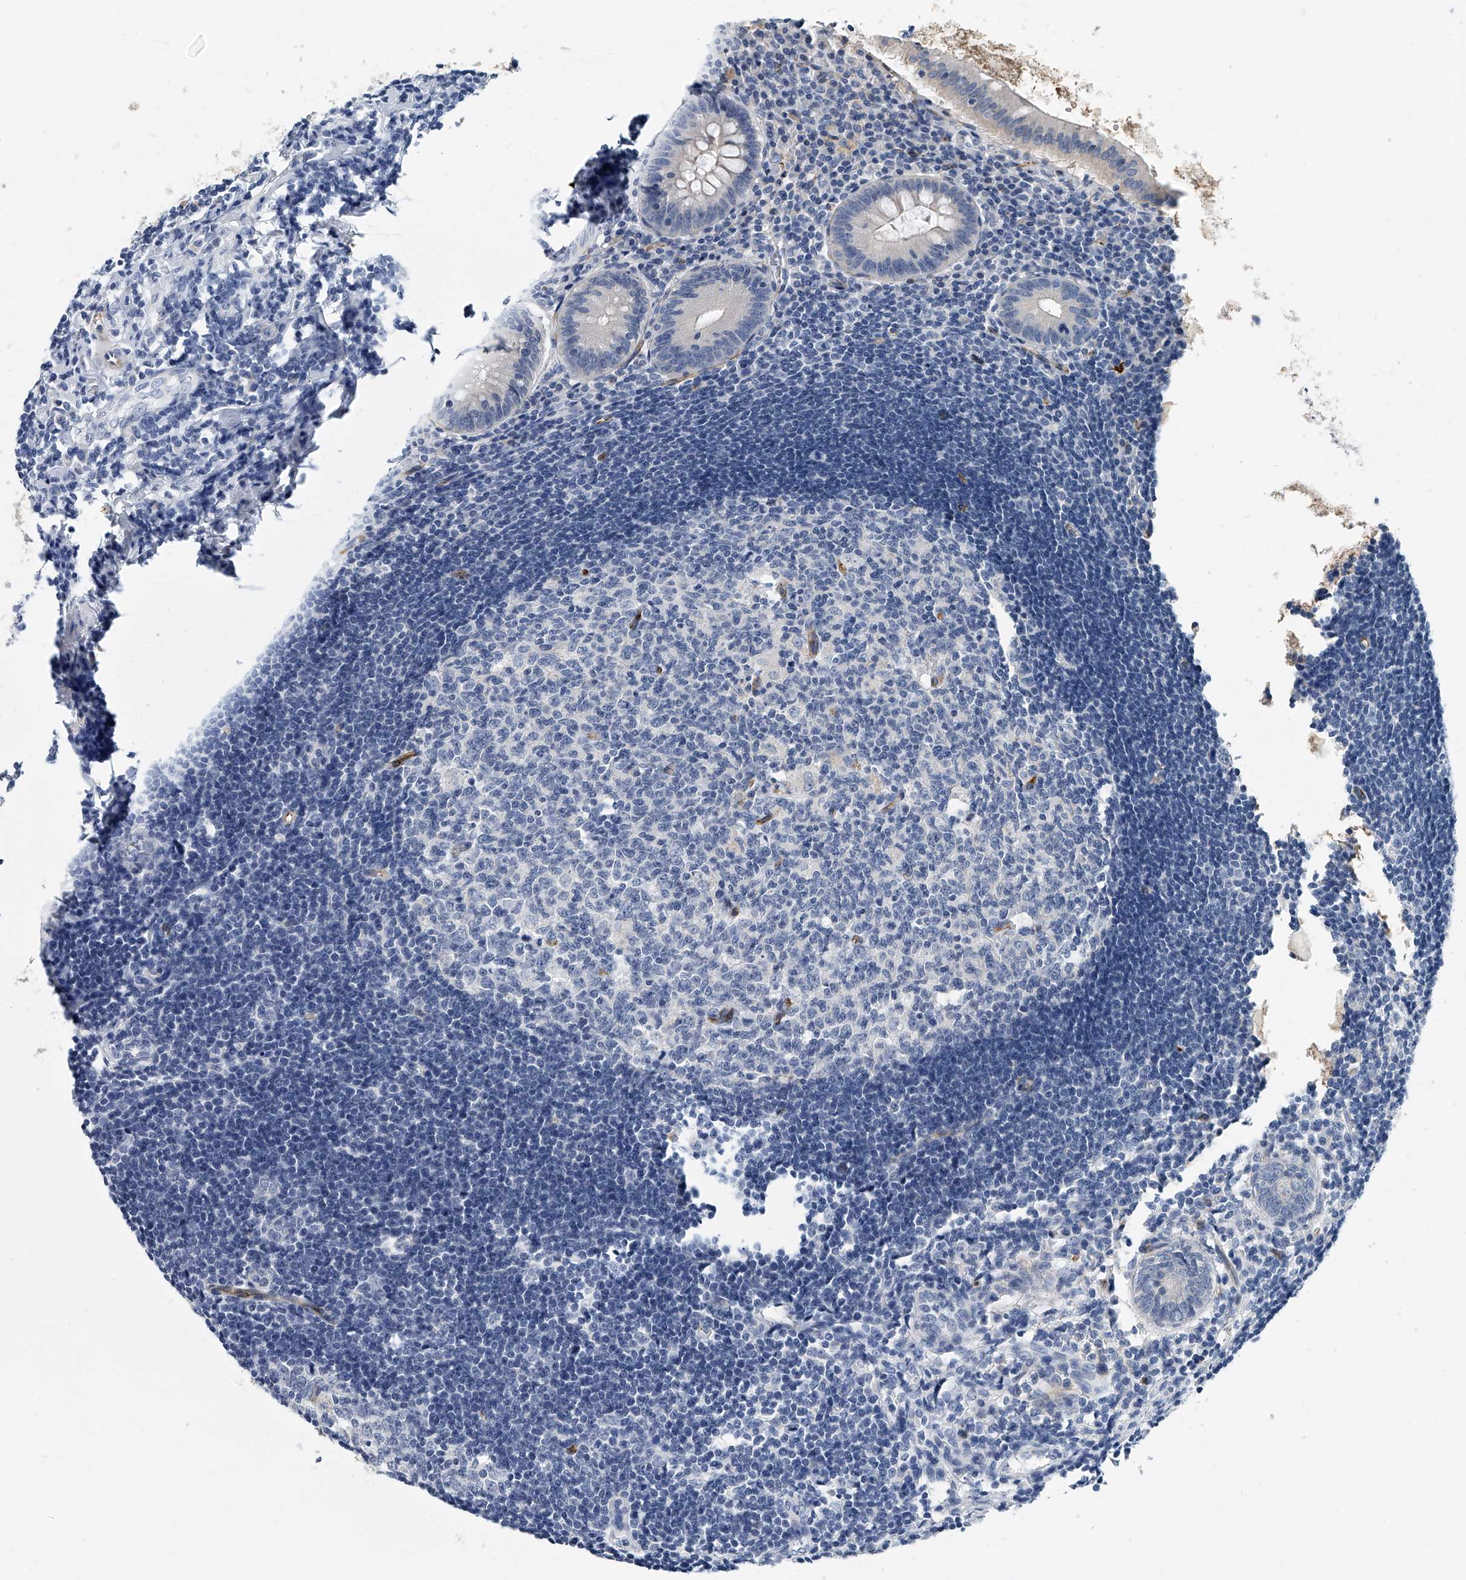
{"staining": {"intensity": "negative", "quantity": "none", "location": "none"}, "tissue": "appendix", "cell_type": "Glandular cells", "image_type": "normal", "snomed": [{"axis": "morphology", "description": "Normal tissue, NOS"}, {"axis": "topography", "description": "Appendix"}], "caption": "This is an IHC histopathology image of normal human appendix. There is no staining in glandular cells.", "gene": "KIRREL1", "patient": {"sex": "female", "age": 54}}